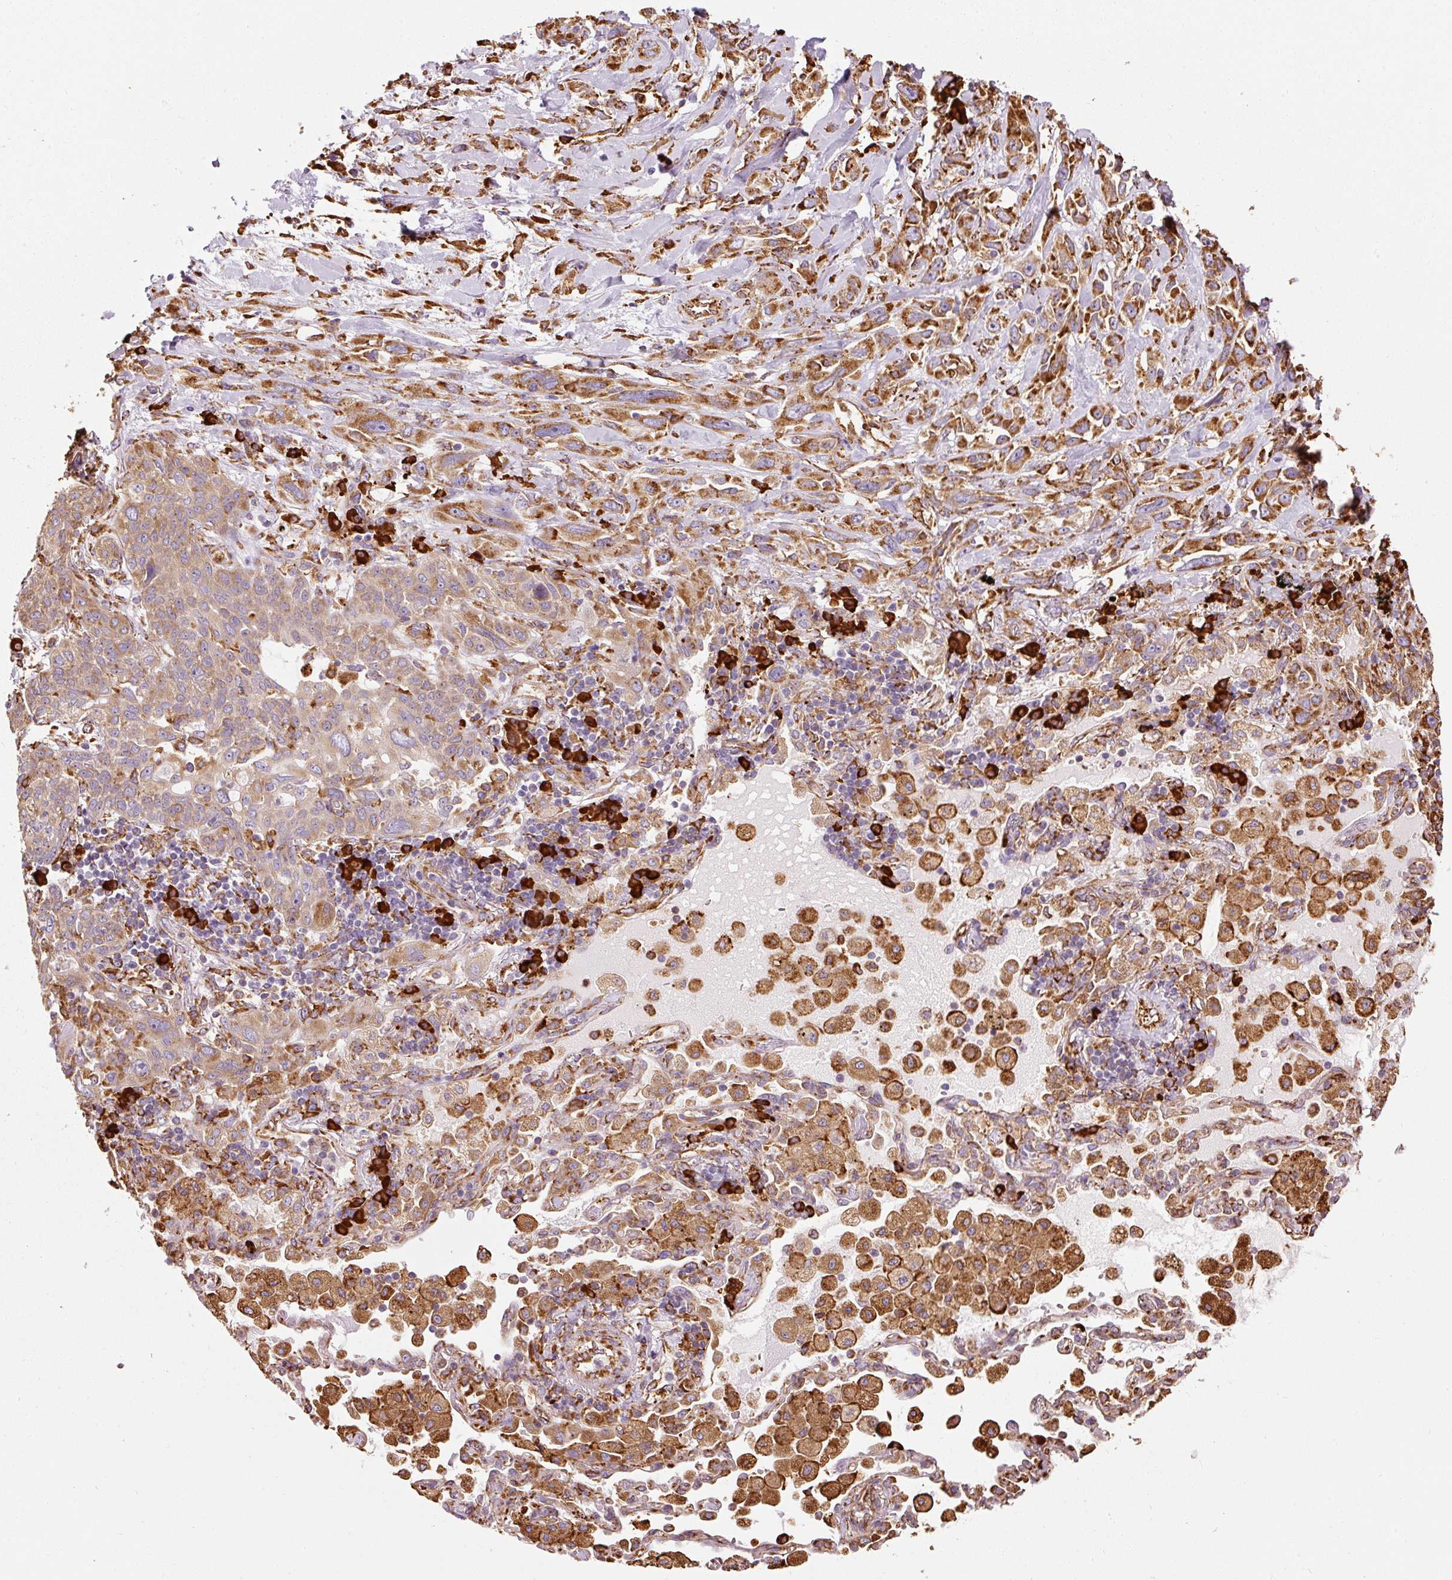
{"staining": {"intensity": "moderate", "quantity": ">75%", "location": "cytoplasmic/membranous"}, "tissue": "lung cancer", "cell_type": "Tumor cells", "image_type": "cancer", "snomed": [{"axis": "morphology", "description": "Squamous cell carcinoma, NOS"}, {"axis": "topography", "description": "Lung"}], "caption": "Immunohistochemical staining of lung cancer shows medium levels of moderate cytoplasmic/membranous protein expression in approximately >75% of tumor cells.", "gene": "KLC1", "patient": {"sex": "female", "age": 70}}